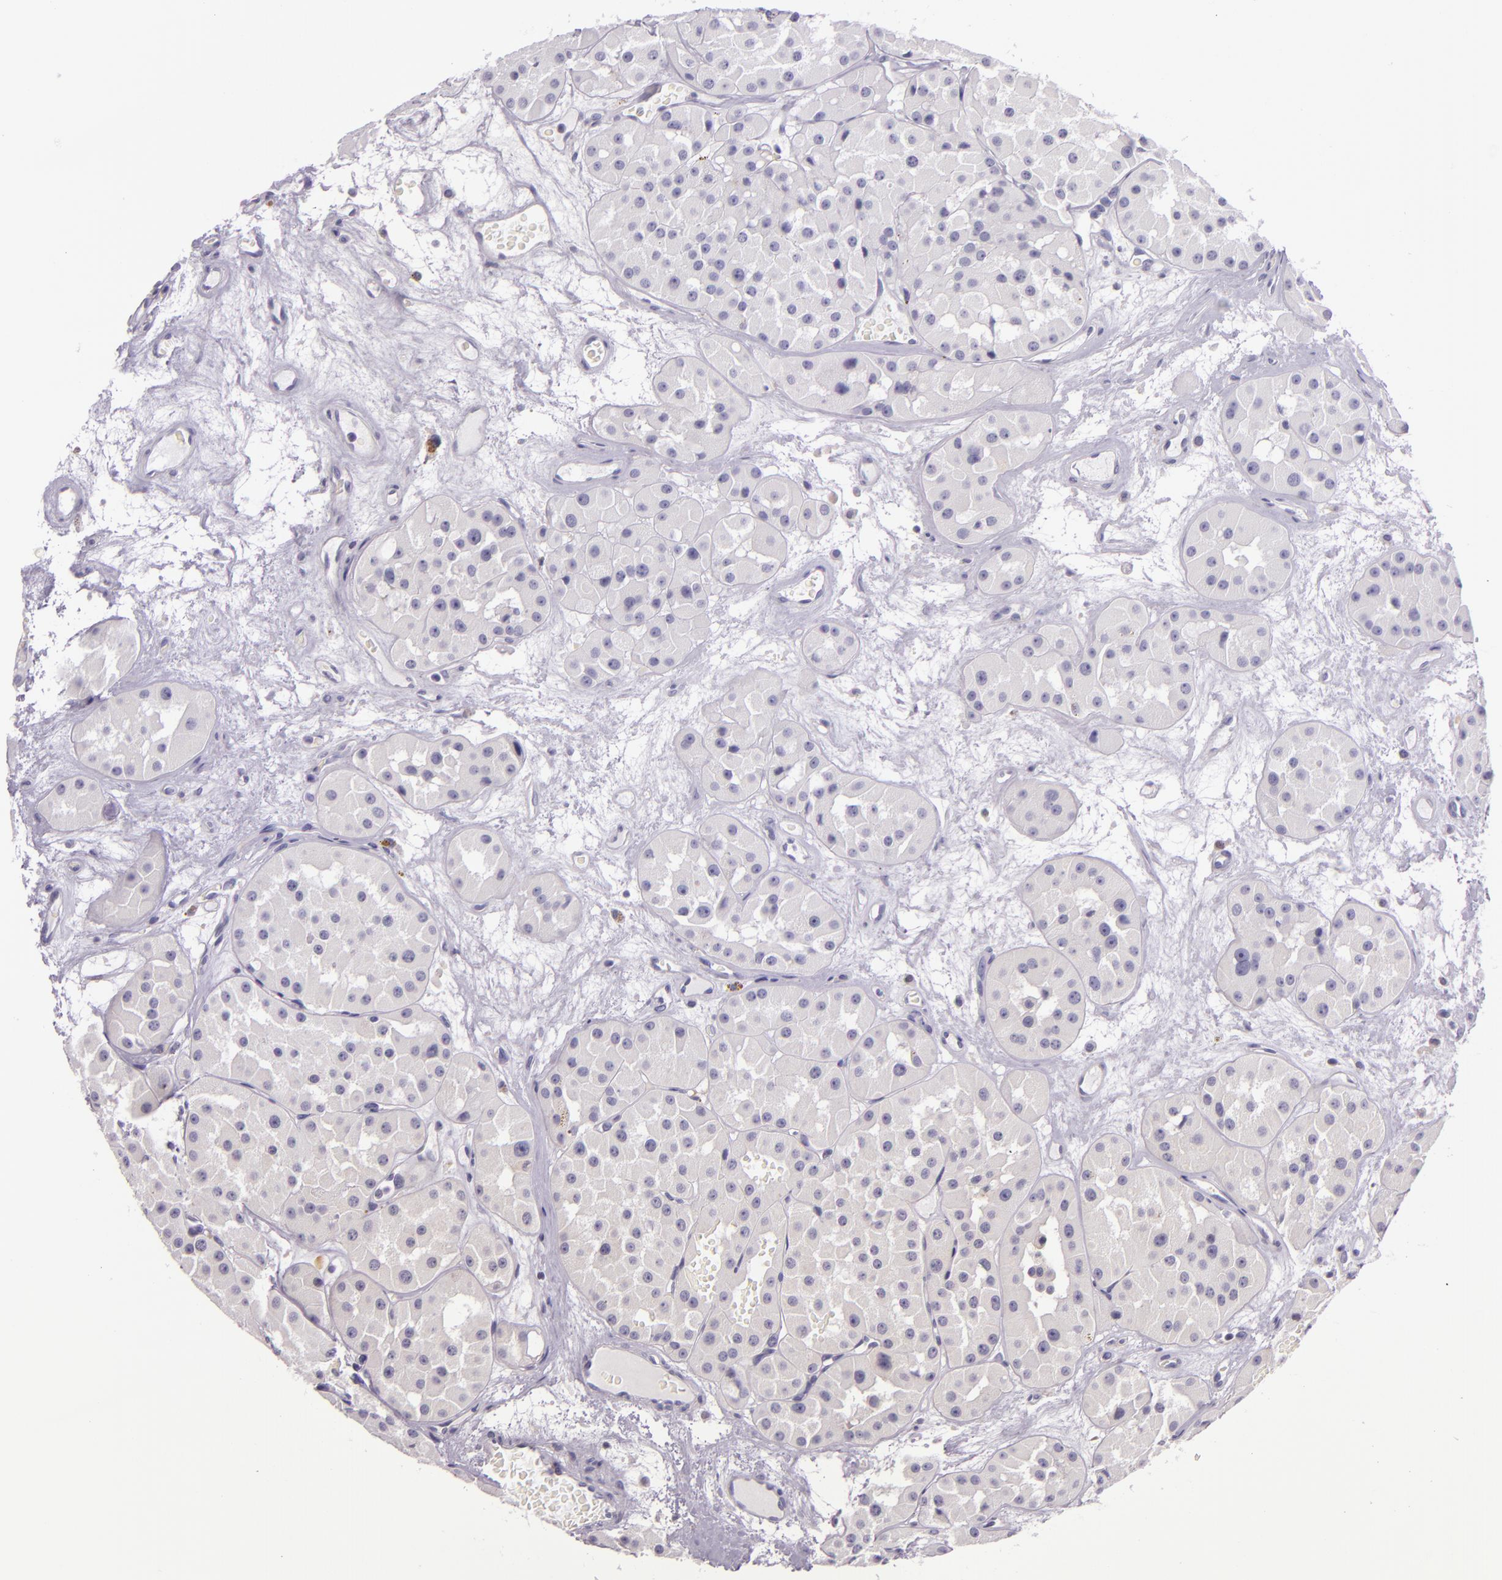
{"staining": {"intensity": "negative", "quantity": "none", "location": "none"}, "tissue": "renal cancer", "cell_type": "Tumor cells", "image_type": "cancer", "snomed": [{"axis": "morphology", "description": "Adenocarcinoma, uncertain malignant potential"}, {"axis": "topography", "description": "Kidney"}], "caption": "Immunohistochemical staining of human renal cancer displays no significant expression in tumor cells.", "gene": "HSP90AA1", "patient": {"sex": "male", "age": 63}}